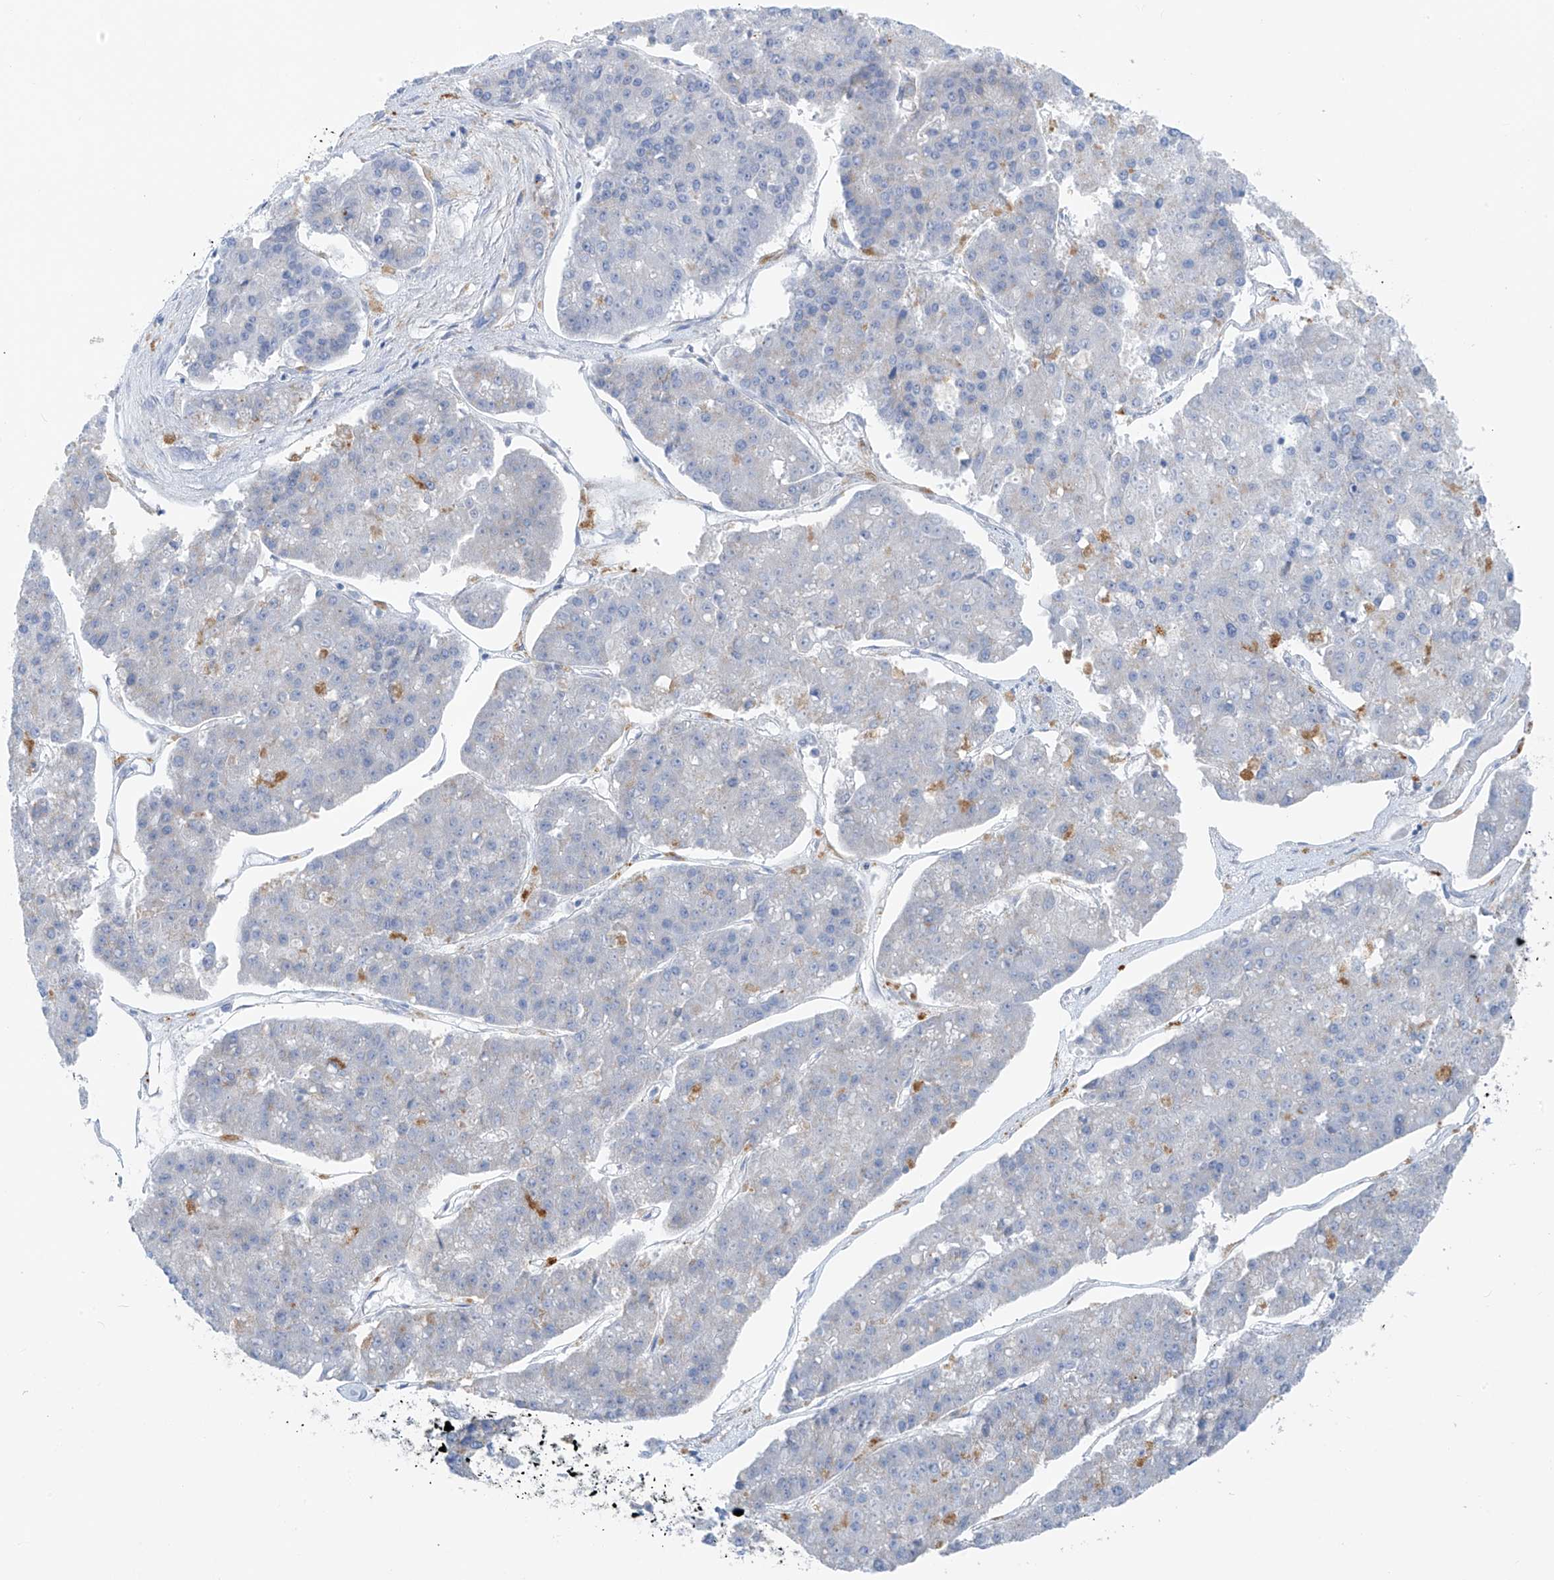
{"staining": {"intensity": "negative", "quantity": "none", "location": "none"}, "tissue": "pancreatic cancer", "cell_type": "Tumor cells", "image_type": "cancer", "snomed": [{"axis": "morphology", "description": "Adenocarcinoma, NOS"}, {"axis": "topography", "description": "Pancreas"}], "caption": "Adenocarcinoma (pancreatic) was stained to show a protein in brown. There is no significant staining in tumor cells.", "gene": "GLMP", "patient": {"sex": "male", "age": 50}}